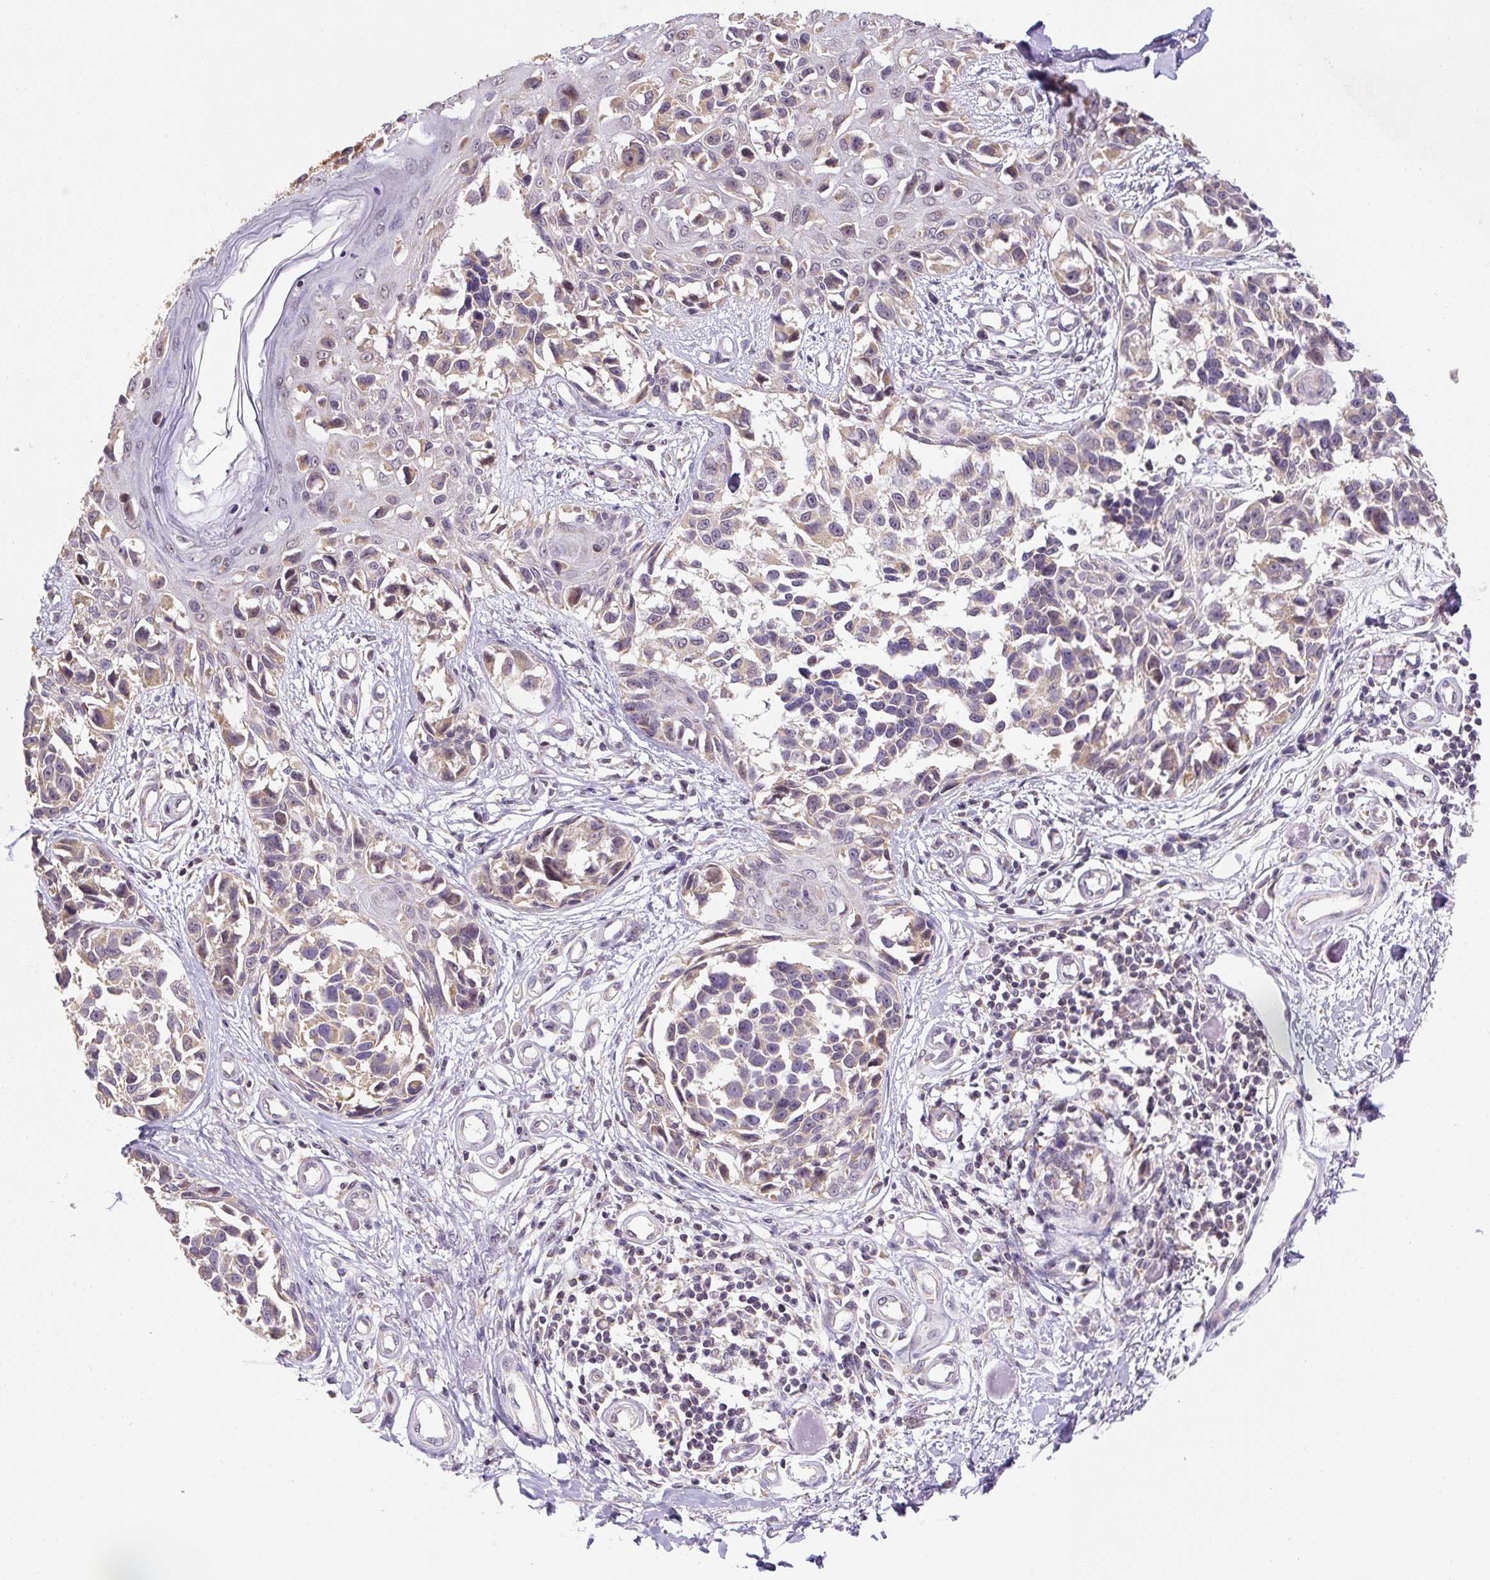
{"staining": {"intensity": "weak", "quantity": "25%-75%", "location": "cytoplasmic/membranous"}, "tissue": "melanoma", "cell_type": "Tumor cells", "image_type": "cancer", "snomed": [{"axis": "morphology", "description": "Malignant melanoma, NOS"}, {"axis": "topography", "description": "Skin"}], "caption": "Weak cytoplasmic/membranous staining is present in about 25%-75% of tumor cells in melanoma.", "gene": "MFSD9", "patient": {"sex": "male", "age": 73}}